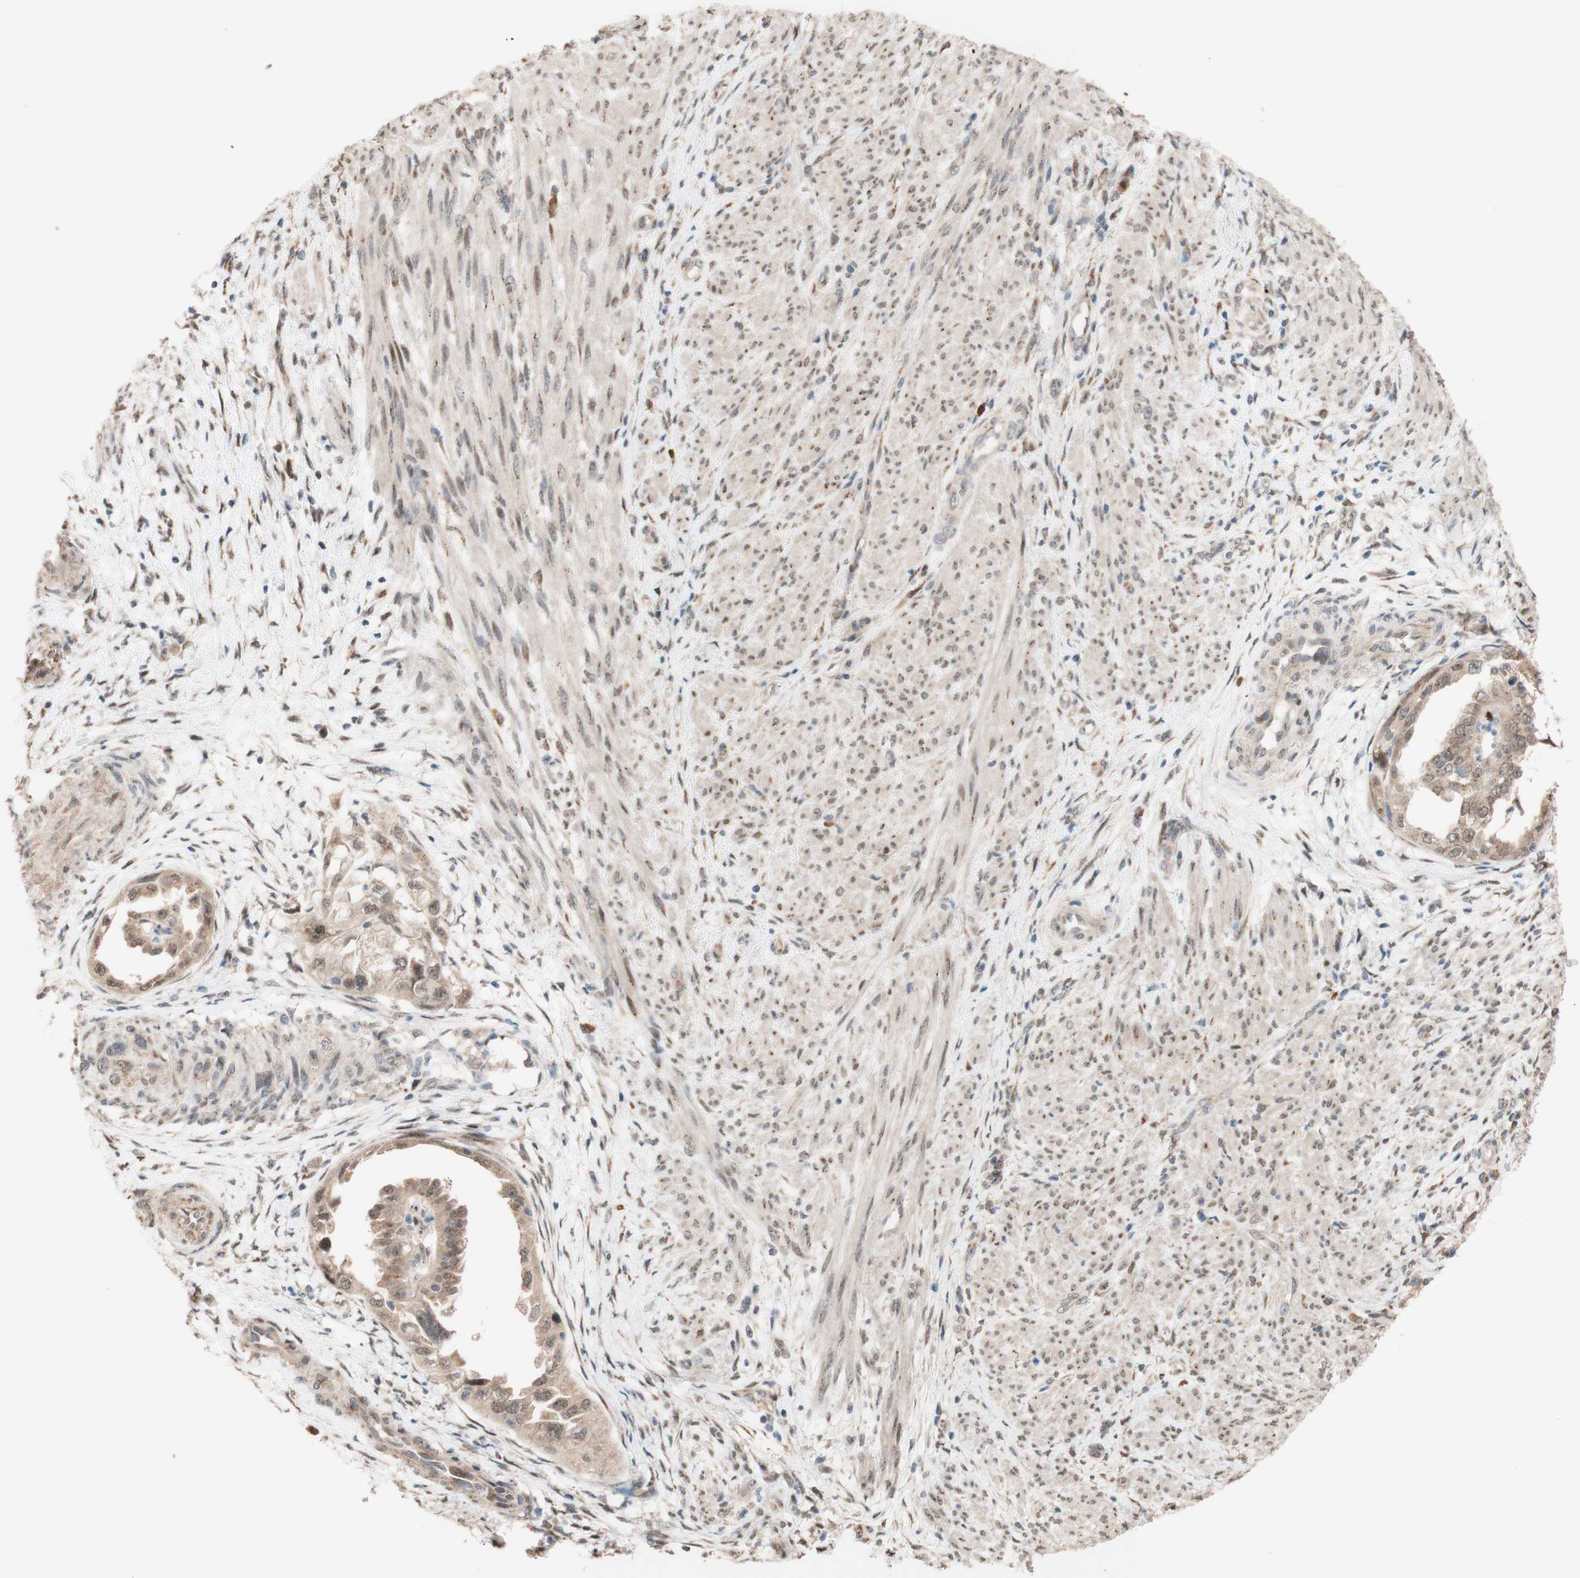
{"staining": {"intensity": "weak", "quantity": "25%-75%", "location": "cytoplasmic/membranous"}, "tissue": "endometrial cancer", "cell_type": "Tumor cells", "image_type": "cancer", "snomed": [{"axis": "morphology", "description": "Adenocarcinoma, NOS"}, {"axis": "topography", "description": "Endometrium"}], "caption": "A brown stain labels weak cytoplasmic/membranous staining of a protein in endometrial adenocarcinoma tumor cells.", "gene": "CCNC", "patient": {"sex": "female", "age": 85}}